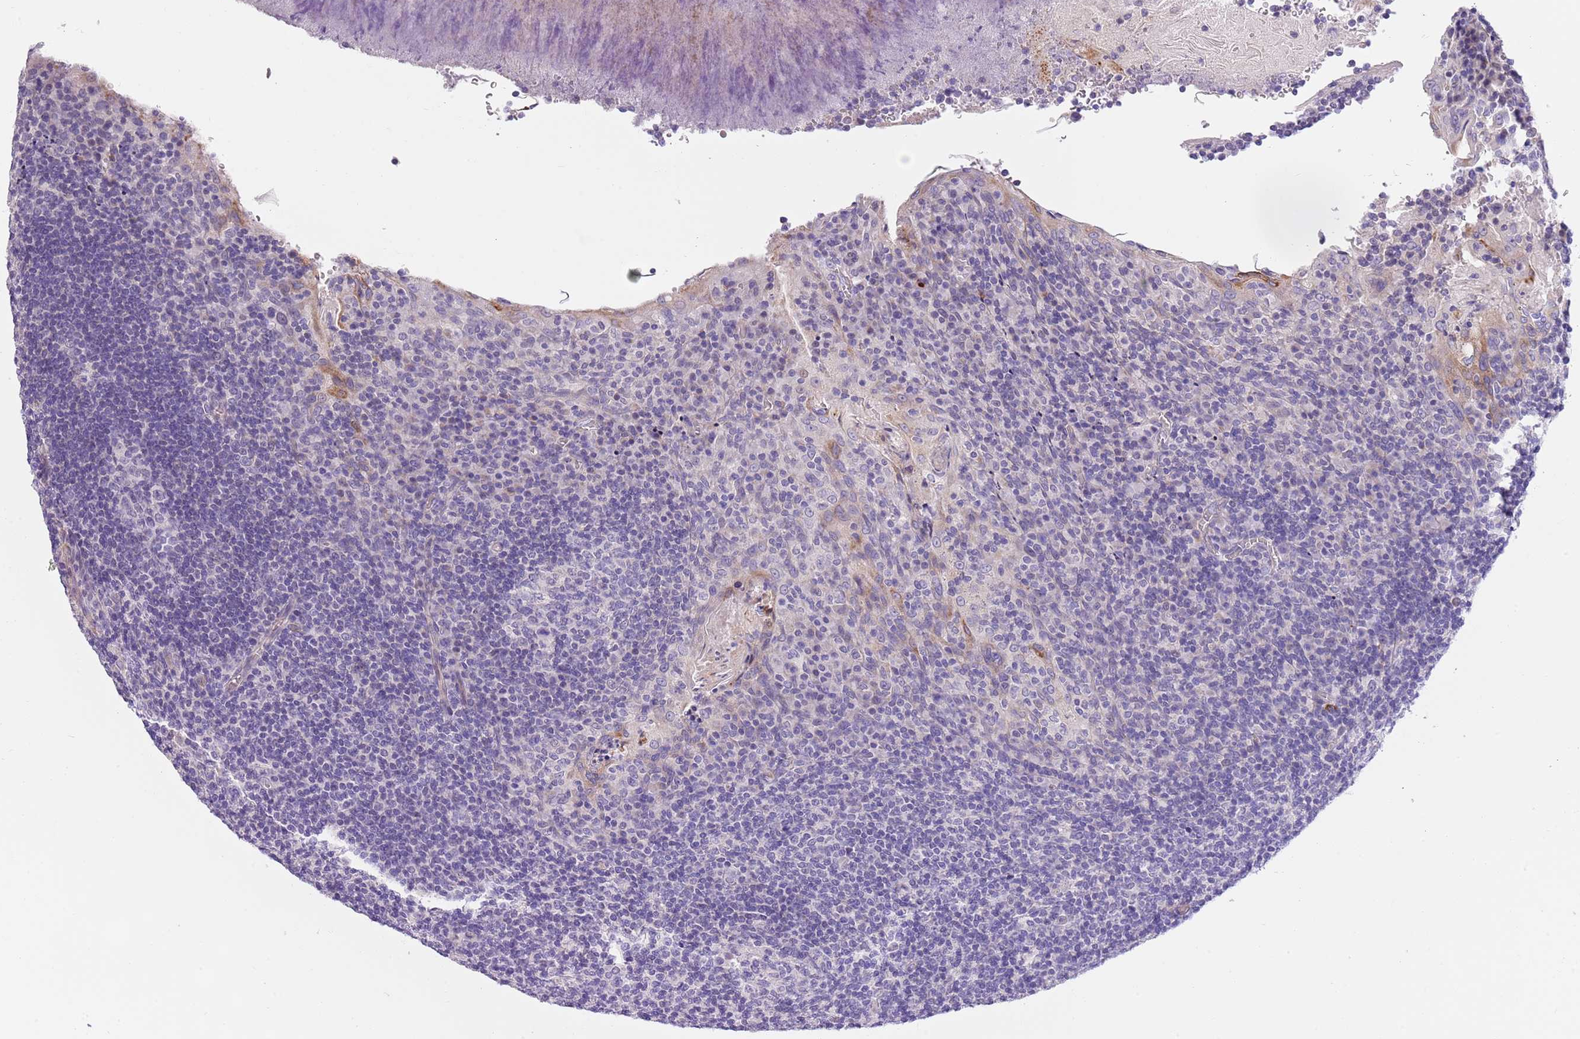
{"staining": {"intensity": "negative", "quantity": "none", "location": "none"}, "tissue": "tonsil", "cell_type": "Germinal center cells", "image_type": "normal", "snomed": [{"axis": "morphology", "description": "Normal tissue, NOS"}, {"axis": "topography", "description": "Tonsil"}], "caption": "An IHC photomicrograph of unremarkable tonsil is shown. There is no staining in germinal center cells of tonsil. (DAB immunohistochemistry (IHC) with hematoxylin counter stain).", "gene": "NET1", "patient": {"sex": "male", "age": 17}}